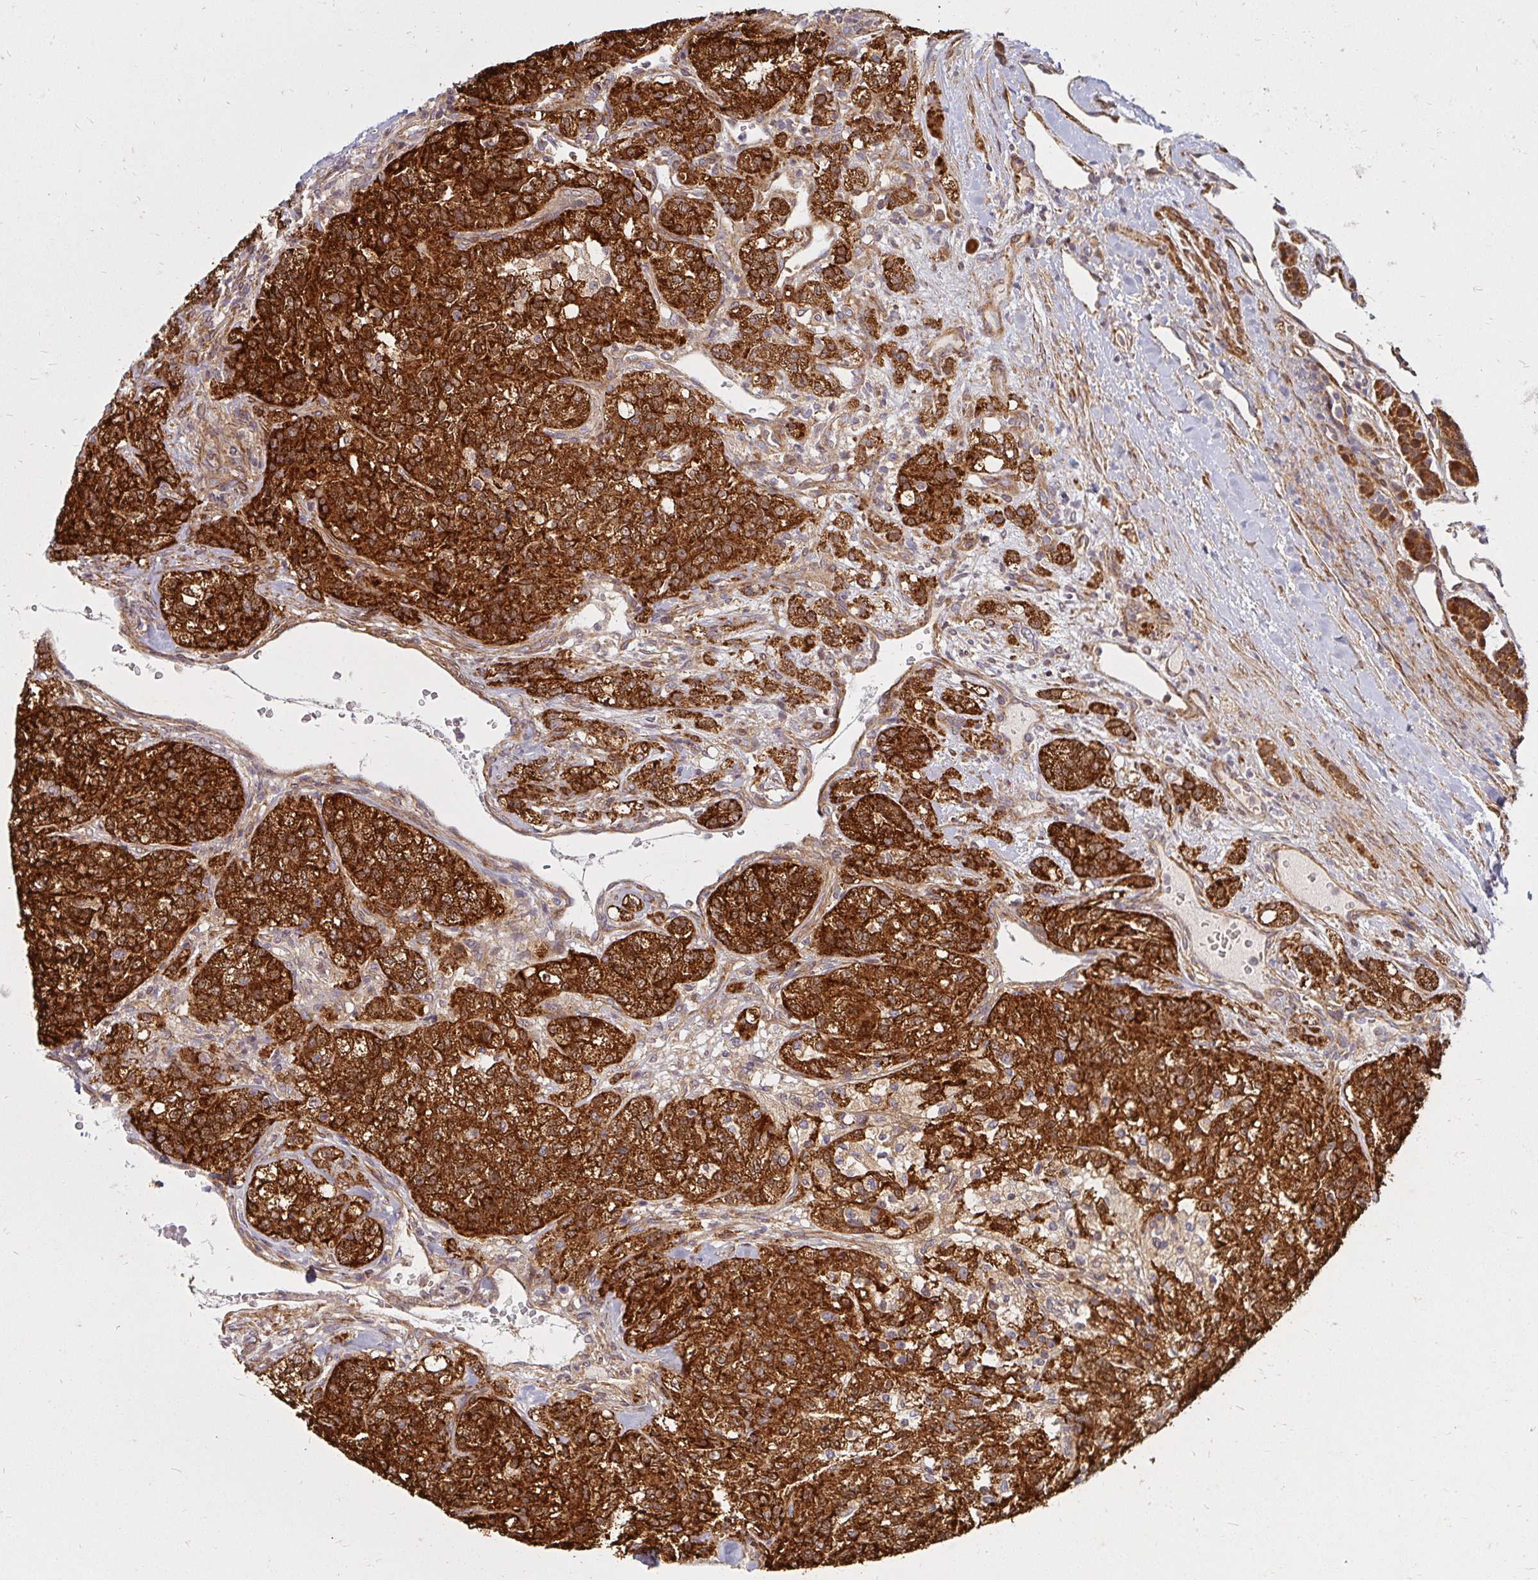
{"staining": {"intensity": "strong", "quantity": ">75%", "location": "cytoplasmic/membranous"}, "tissue": "renal cancer", "cell_type": "Tumor cells", "image_type": "cancer", "snomed": [{"axis": "morphology", "description": "Adenocarcinoma, NOS"}, {"axis": "topography", "description": "Kidney"}], "caption": "About >75% of tumor cells in renal cancer (adenocarcinoma) display strong cytoplasmic/membranous protein expression as visualized by brown immunohistochemical staining.", "gene": "BTF3", "patient": {"sex": "female", "age": 63}}